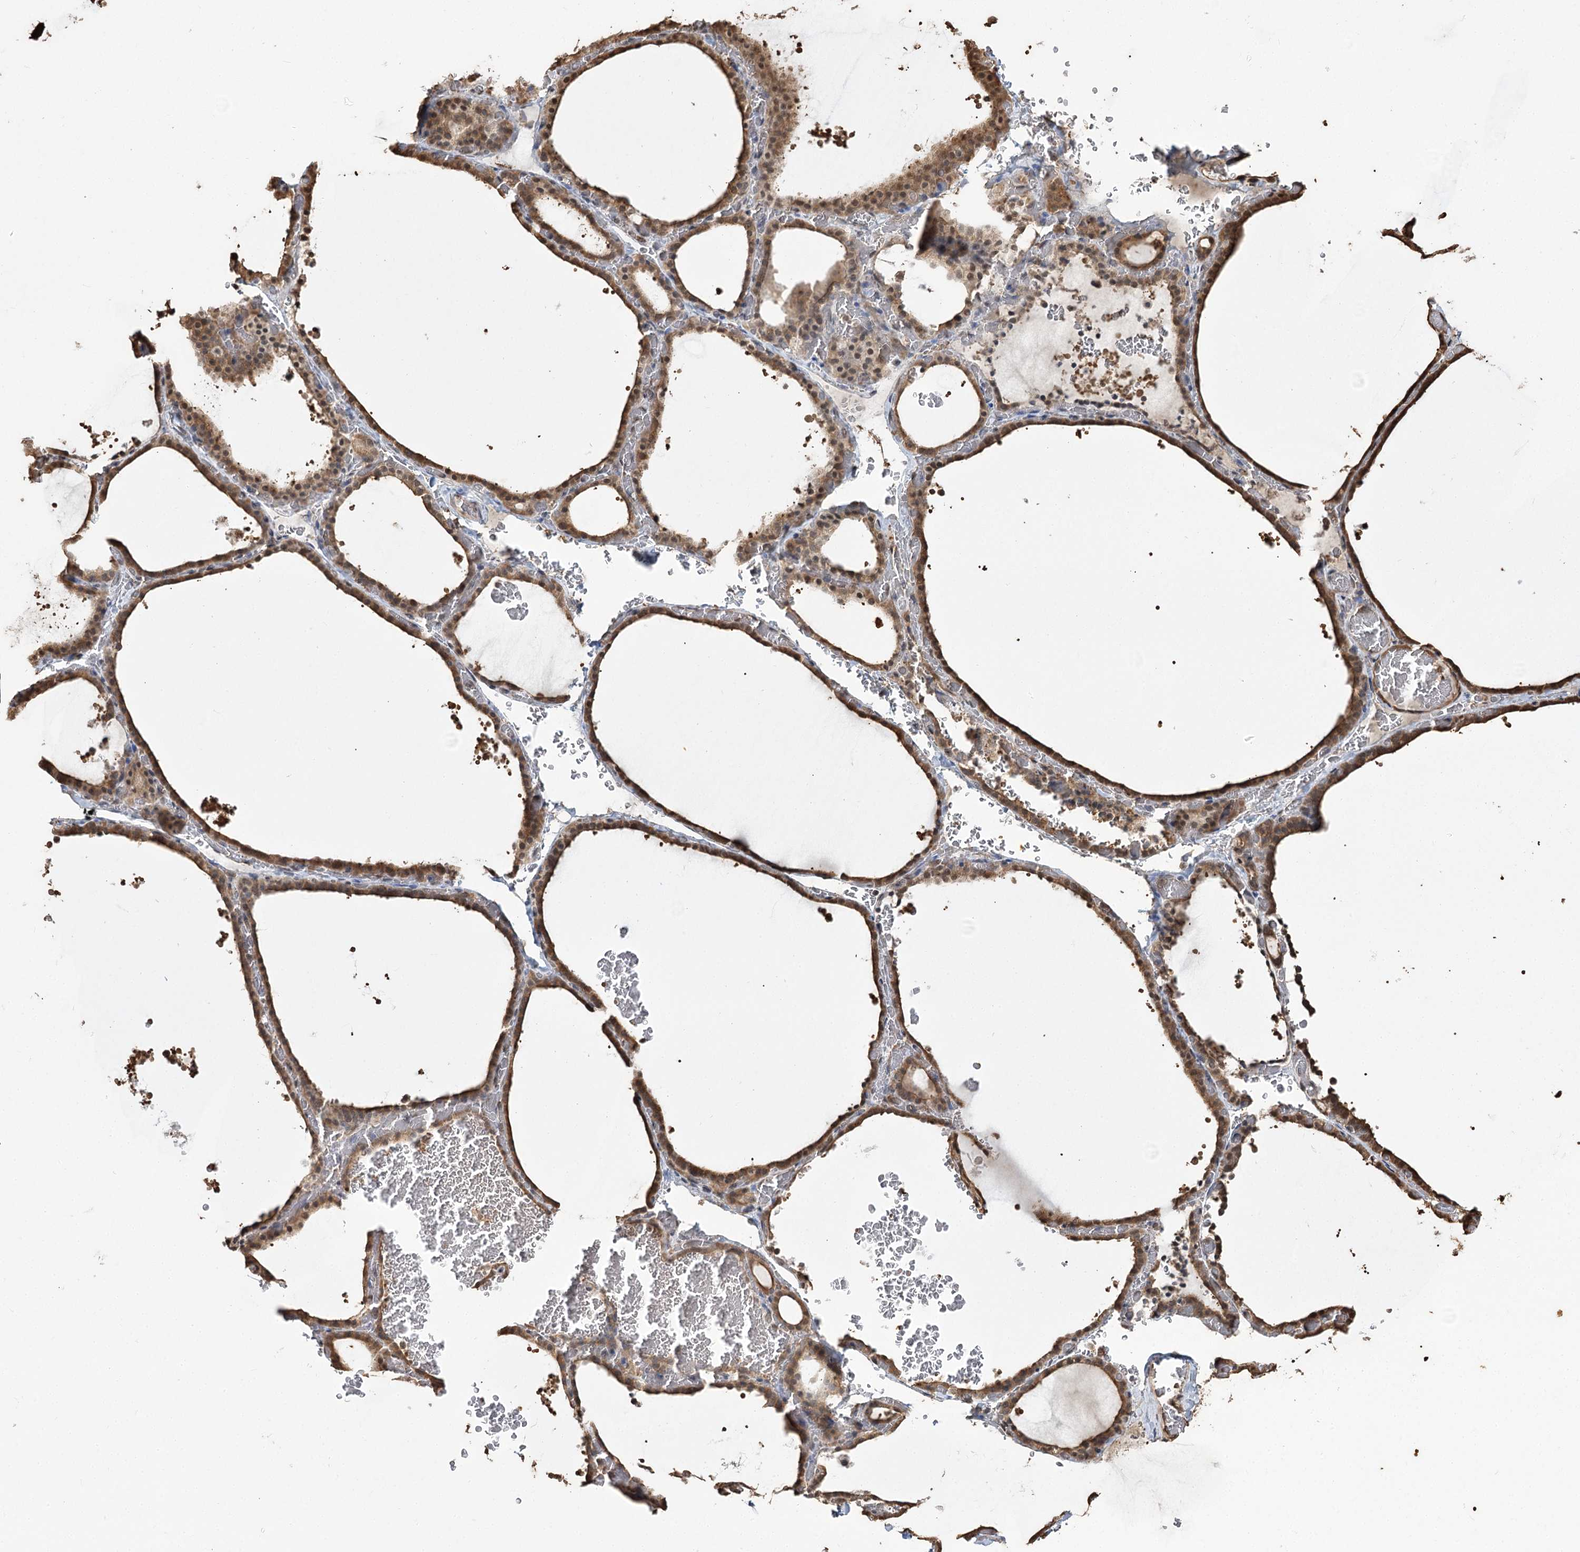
{"staining": {"intensity": "moderate", "quantity": ">75%", "location": "cytoplasmic/membranous,nuclear"}, "tissue": "thyroid gland", "cell_type": "Glandular cells", "image_type": "normal", "snomed": [{"axis": "morphology", "description": "Normal tissue, NOS"}, {"axis": "topography", "description": "Thyroid gland"}], "caption": "Normal thyroid gland was stained to show a protein in brown. There is medium levels of moderate cytoplasmic/membranous,nuclear positivity in approximately >75% of glandular cells. Using DAB (brown) and hematoxylin (blue) stains, captured at high magnification using brightfield microscopy.", "gene": "PLCH1", "patient": {"sex": "female", "age": 39}}